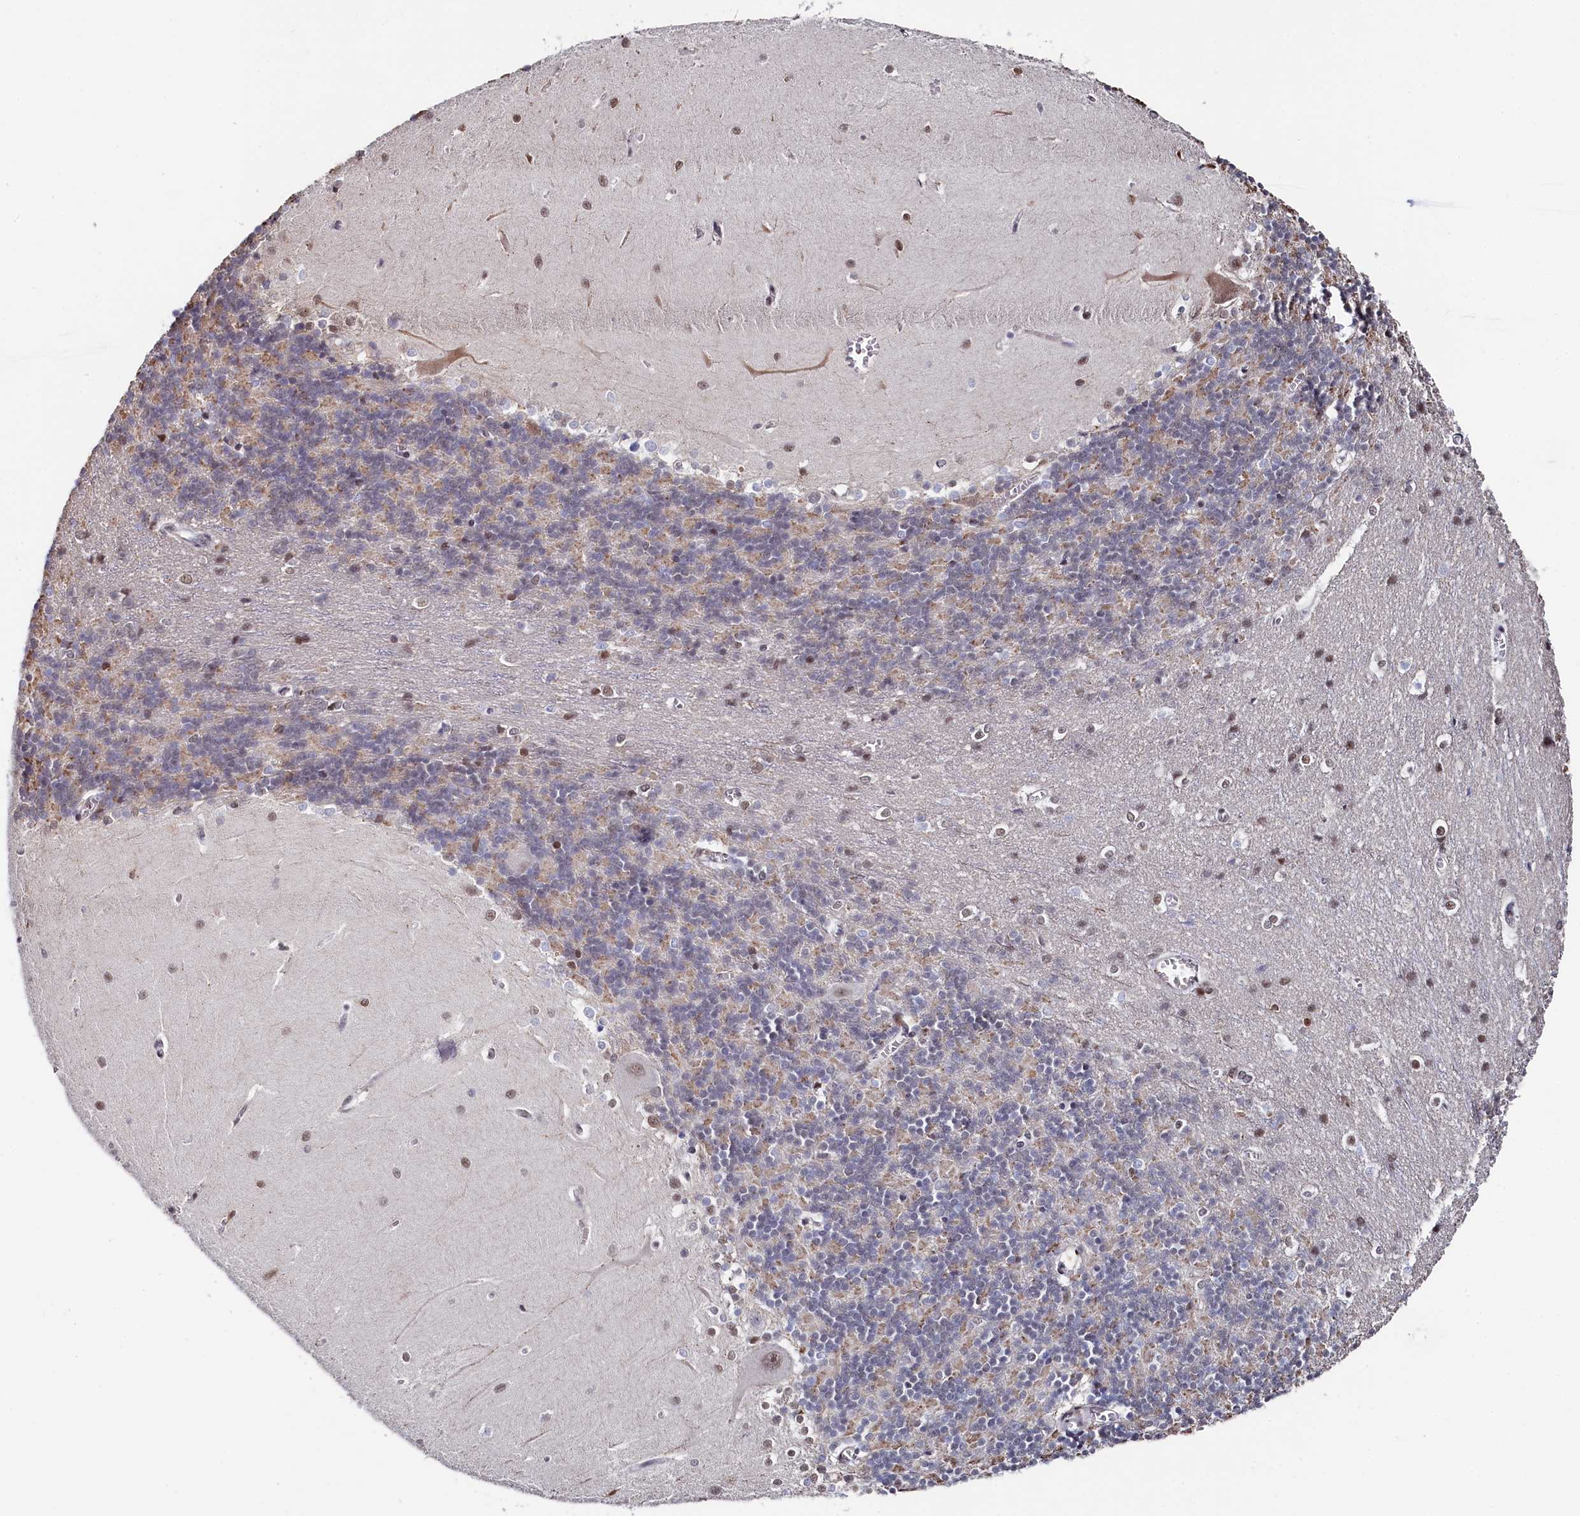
{"staining": {"intensity": "weak", "quantity": "25%-75%", "location": "cytoplasmic/membranous"}, "tissue": "cerebellum", "cell_type": "Cells in granular layer", "image_type": "normal", "snomed": [{"axis": "morphology", "description": "Normal tissue, NOS"}, {"axis": "topography", "description": "Cerebellum"}], "caption": "IHC photomicrograph of benign cerebellum stained for a protein (brown), which shows low levels of weak cytoplasmic/membranous expression in about 25%-75% of cells in granular layer.", "gene": "TIGD4", "patient": {"sex": "male", "age": 37}}